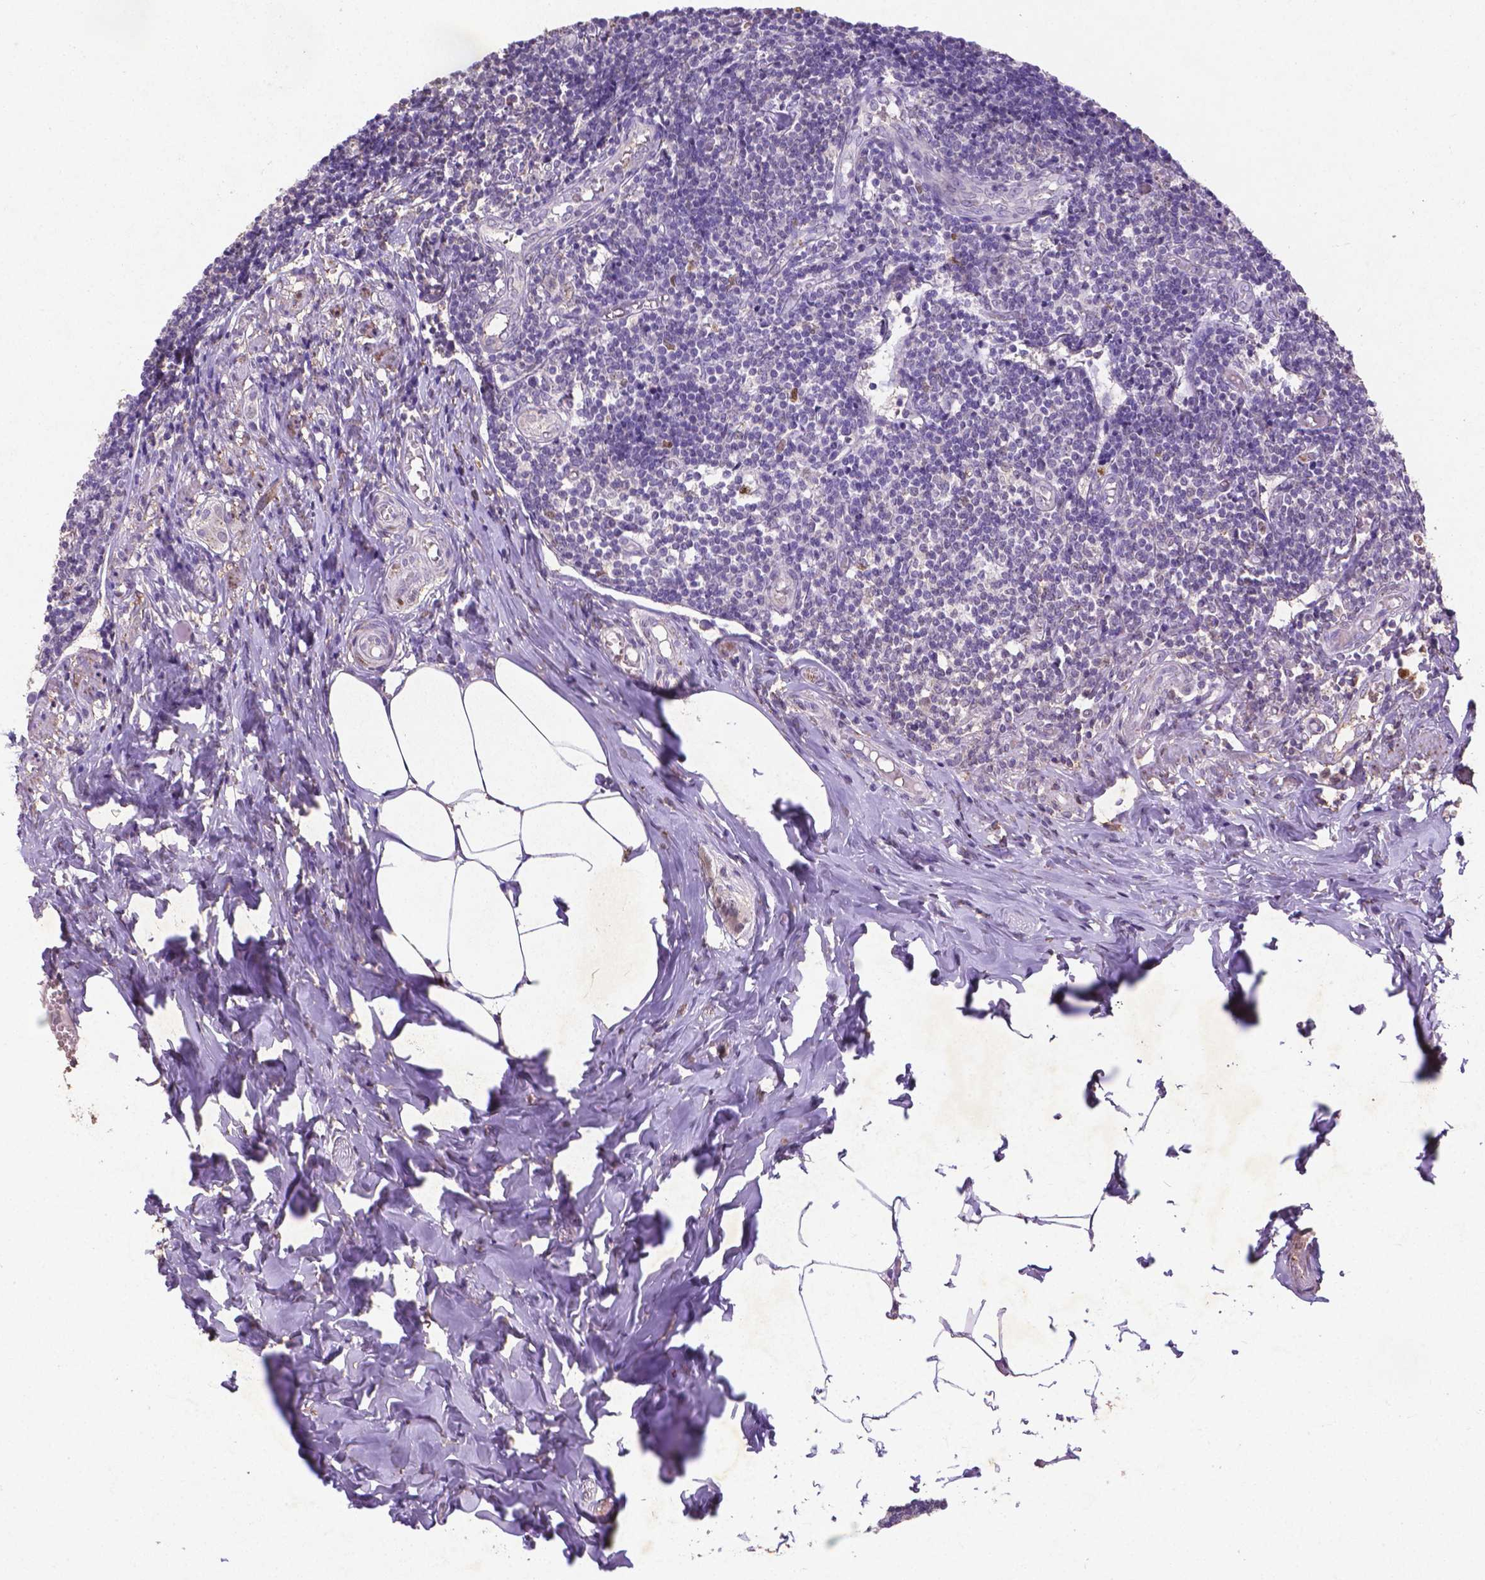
{"staining": {"intensity": "moderate", "quantity": "25%-75%", "location": "cytoplasmic/membranous,nuclear"}, "tissue": "appendix", "cell_type": "Glandular cells", "image_type": "normal", "snomed": [{"axis": "morphology", "description": "Normal tissue, NOS"}, {"axis": "topography", "description": "Appendix"}], "caption": "Immunohistochemistry (IHC) of normal human appendix exhibits medium levels of moderate cytoplasmic/membranous,nuclear expression in about 25%-75% of glandular cells. (IHC, brightfield microscopy, high magnification).", "gene": "CDKN1A", "patient": {"sex": "female", "age": 32}}